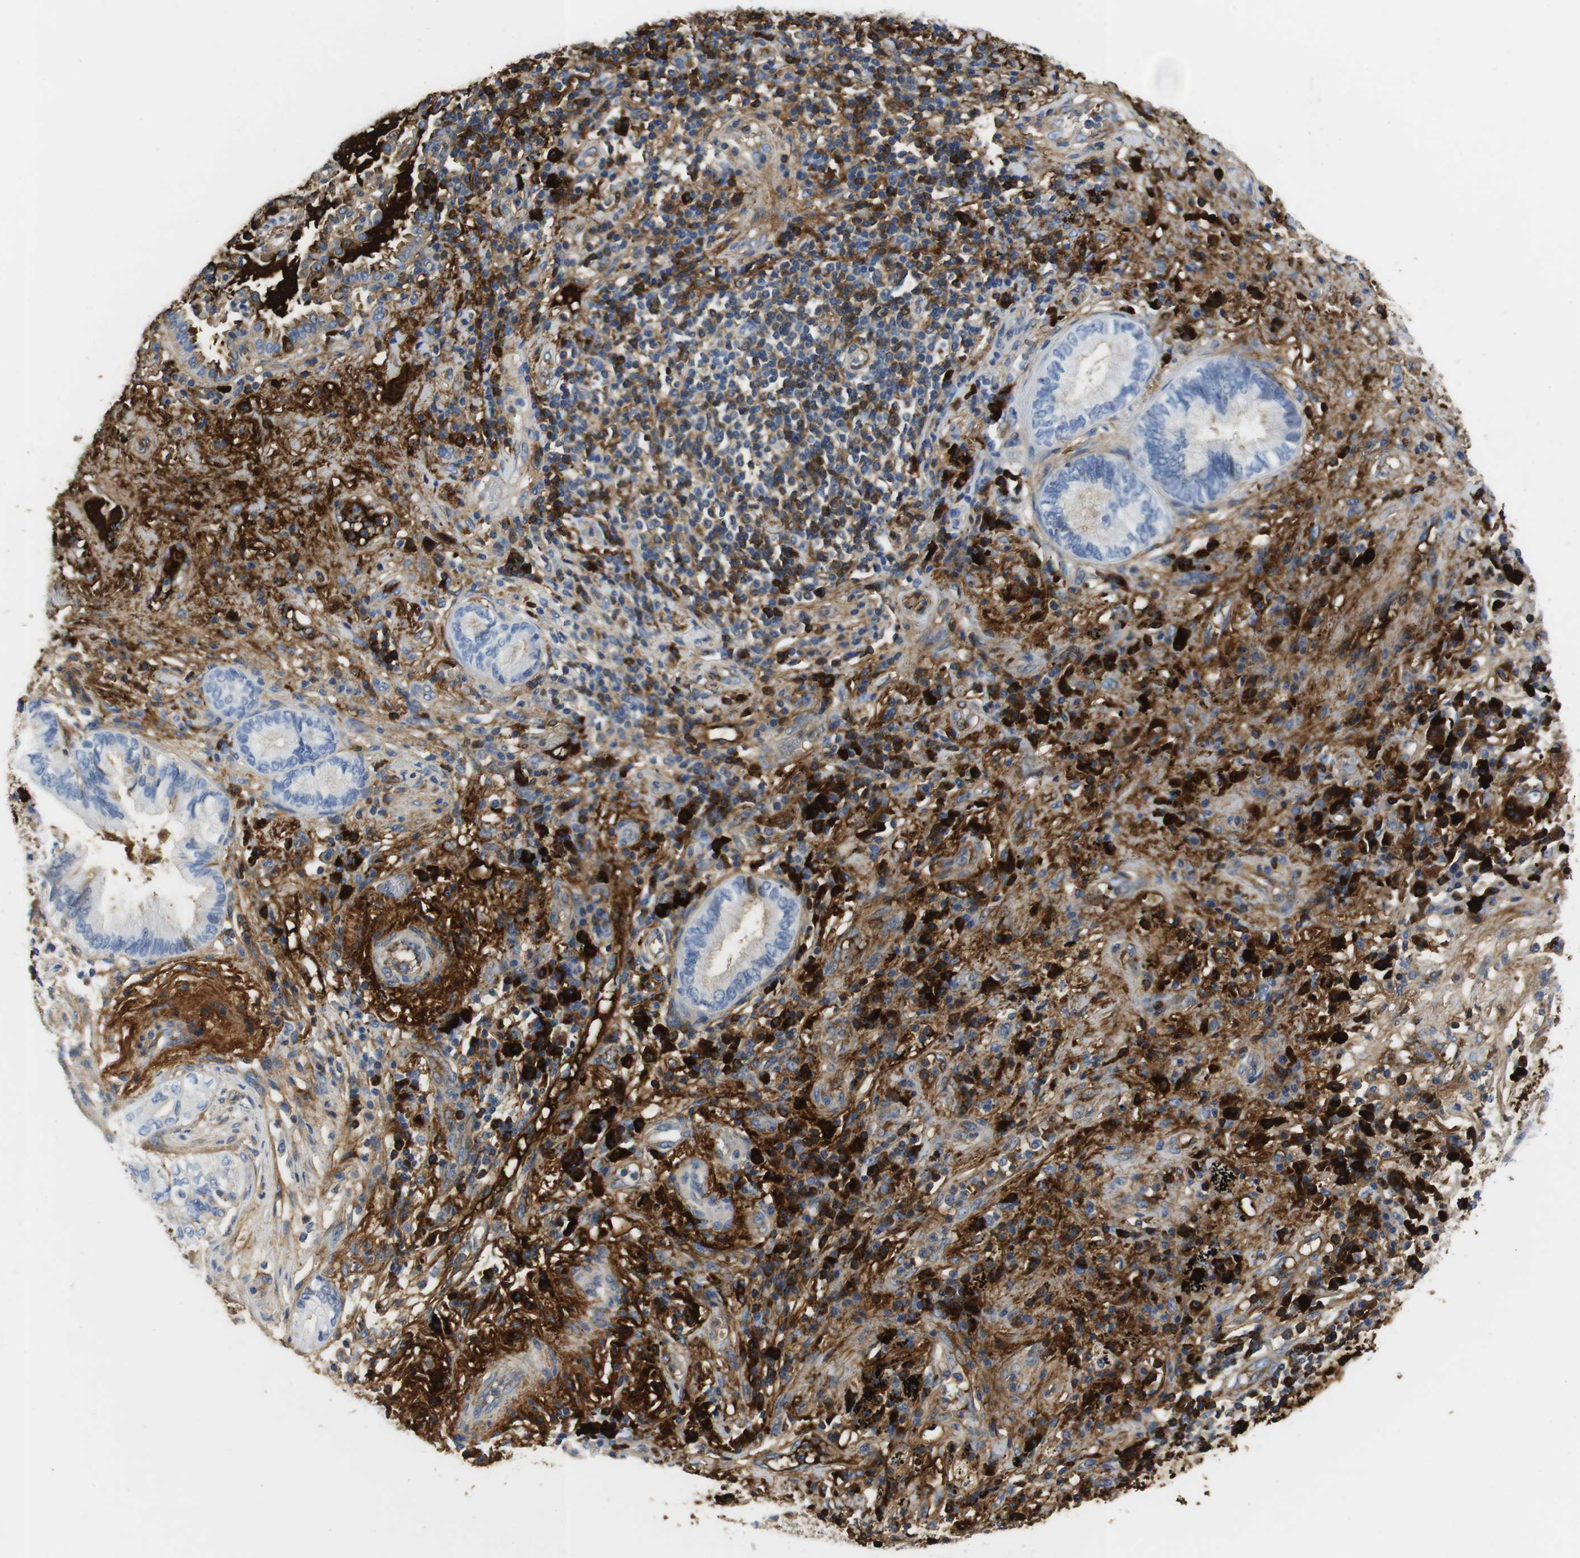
{"staining": {"intensity": "weak", "quantity": "25%-75%", "location": "cytoplasmic/membranous"}, "tissue": "lung cancer", "cell_type": "Tumor cells", "image_type": "cancer", "snomed": [{"axis": "morphology", "description": "Normal tissue, NOS"}, {"axis": "morphology", "description": "Adenocarcinoma, NOS"}, {"axis": "topography", "description": "Bronchus"}, {"axis": "topography", "description": "Lung"}], "caption": "IHC (DAB) staining of human lung cancer demonstrates weak cytoplasmic/membranous protein positivity in about 25%-75% of tumor cells.", "gene": "IGKC", "patient": {"sex": "female", "age": 70}}